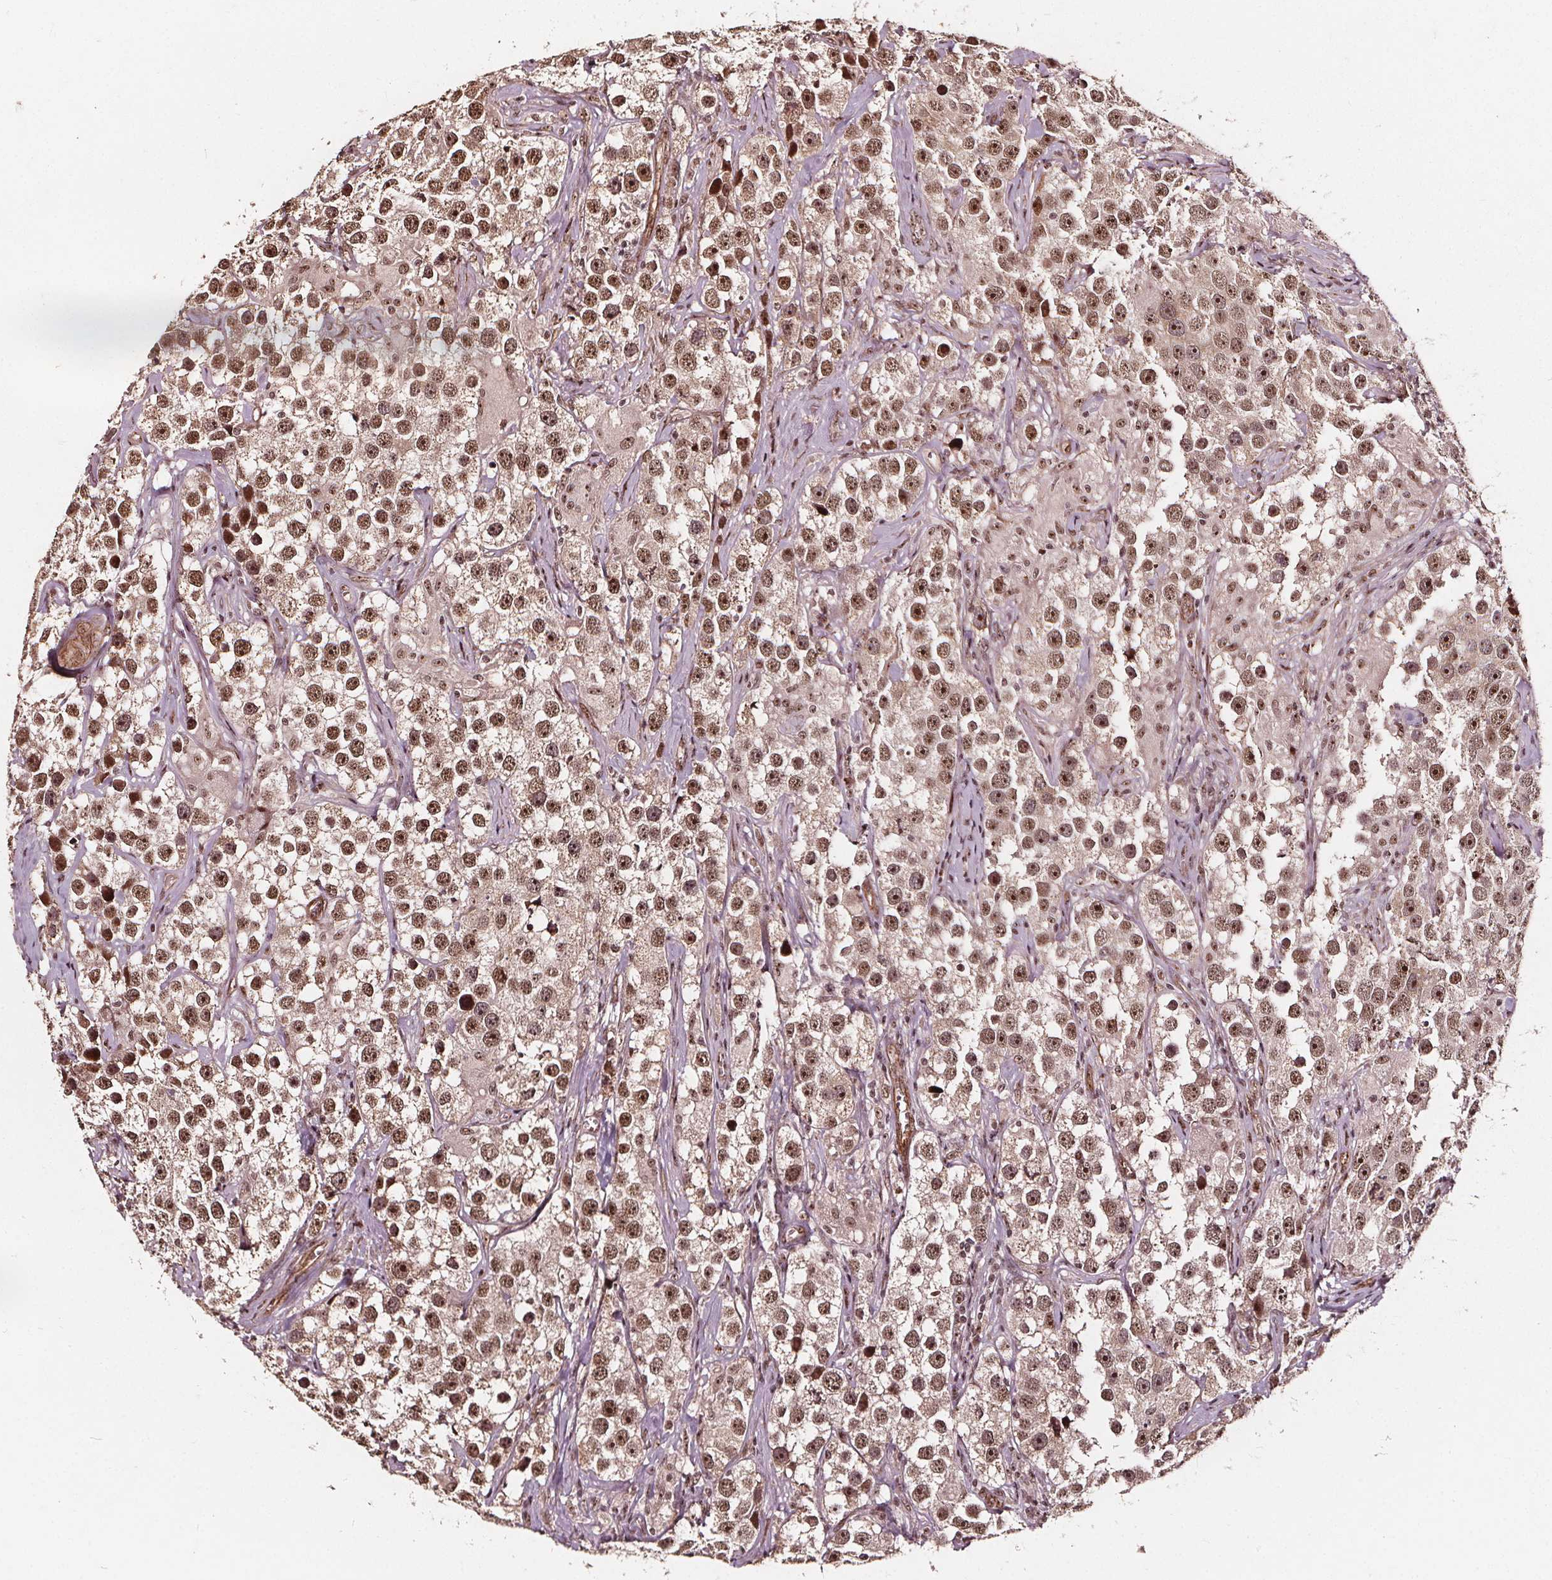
{"staining": {"intensity": "moderate", "quantity": ">75%", "location": "nuclear"}, "tissue": "testis cancer", "cell_type": "Tumor cells", "image_type": "cancer", "snomed": [{"axis": "morphology", "description": "Seminoma, NOS"}, {"axis": "topography", "description": "Testis"}], "caption": "Testis cancer stained with a brown dye reveals moderate nuclear positive expression in about >75% of tumor cells.", "gene": "EXOSC9", "patient": {"sex": "male", "age": 49}}